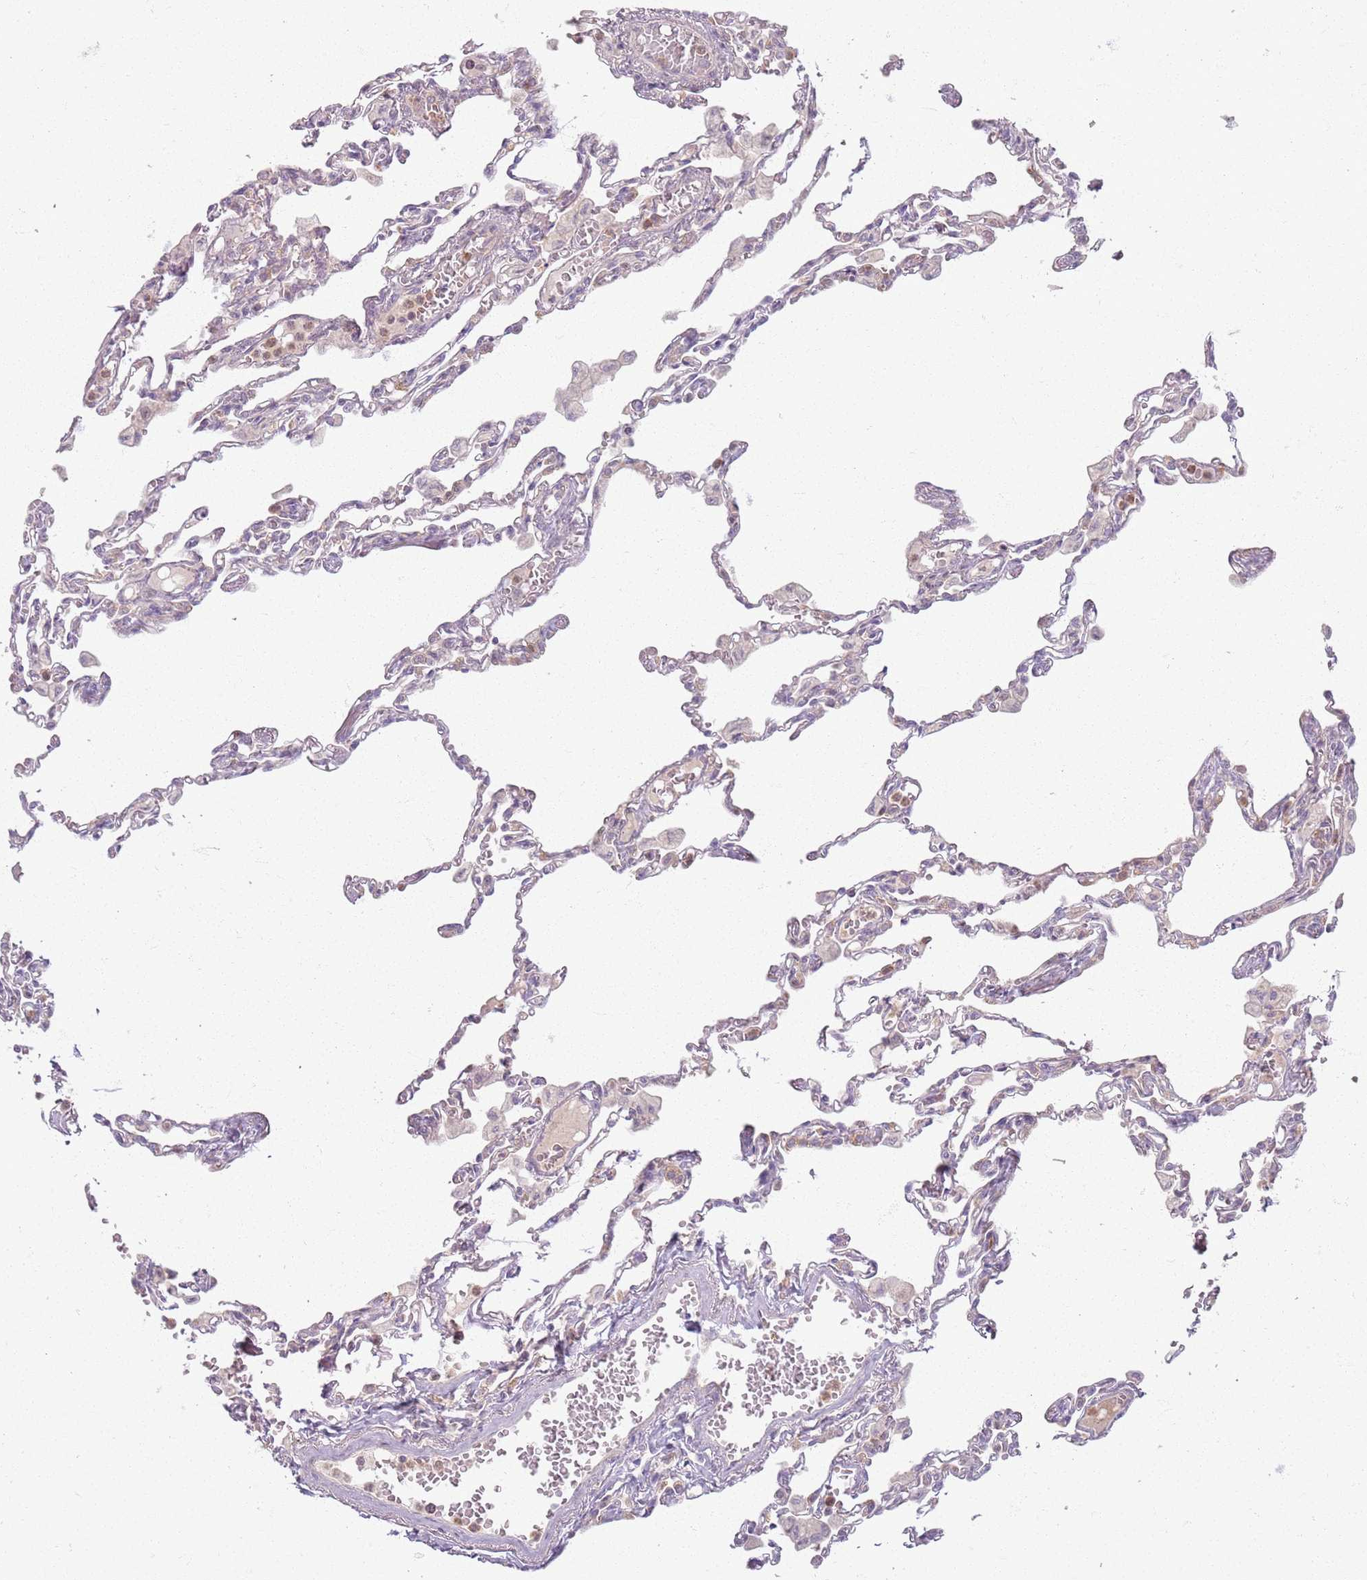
{"staining": {"intensity": "negative", "quantity": "none", "location": "none"}, "tissue": "lung", "cell_type": "Alveolar cells", "image_type": "normal", "snomed": [{"axis": "morphology", "description": "Normal tissue, NOS"}, {"axis": "topography", "description": "Bronchus"}, {"axis": "topography", "description": "Lung"}], "caption": "Alveolar cells are negative for protein expression in unremarkable human lung. (DAB (3,3'-diaminobenzidine) immunohistochemistry (IHC), high magnification).", "gene": "ZDHHC2", "patient": {"sex": "female", "age": 49}}